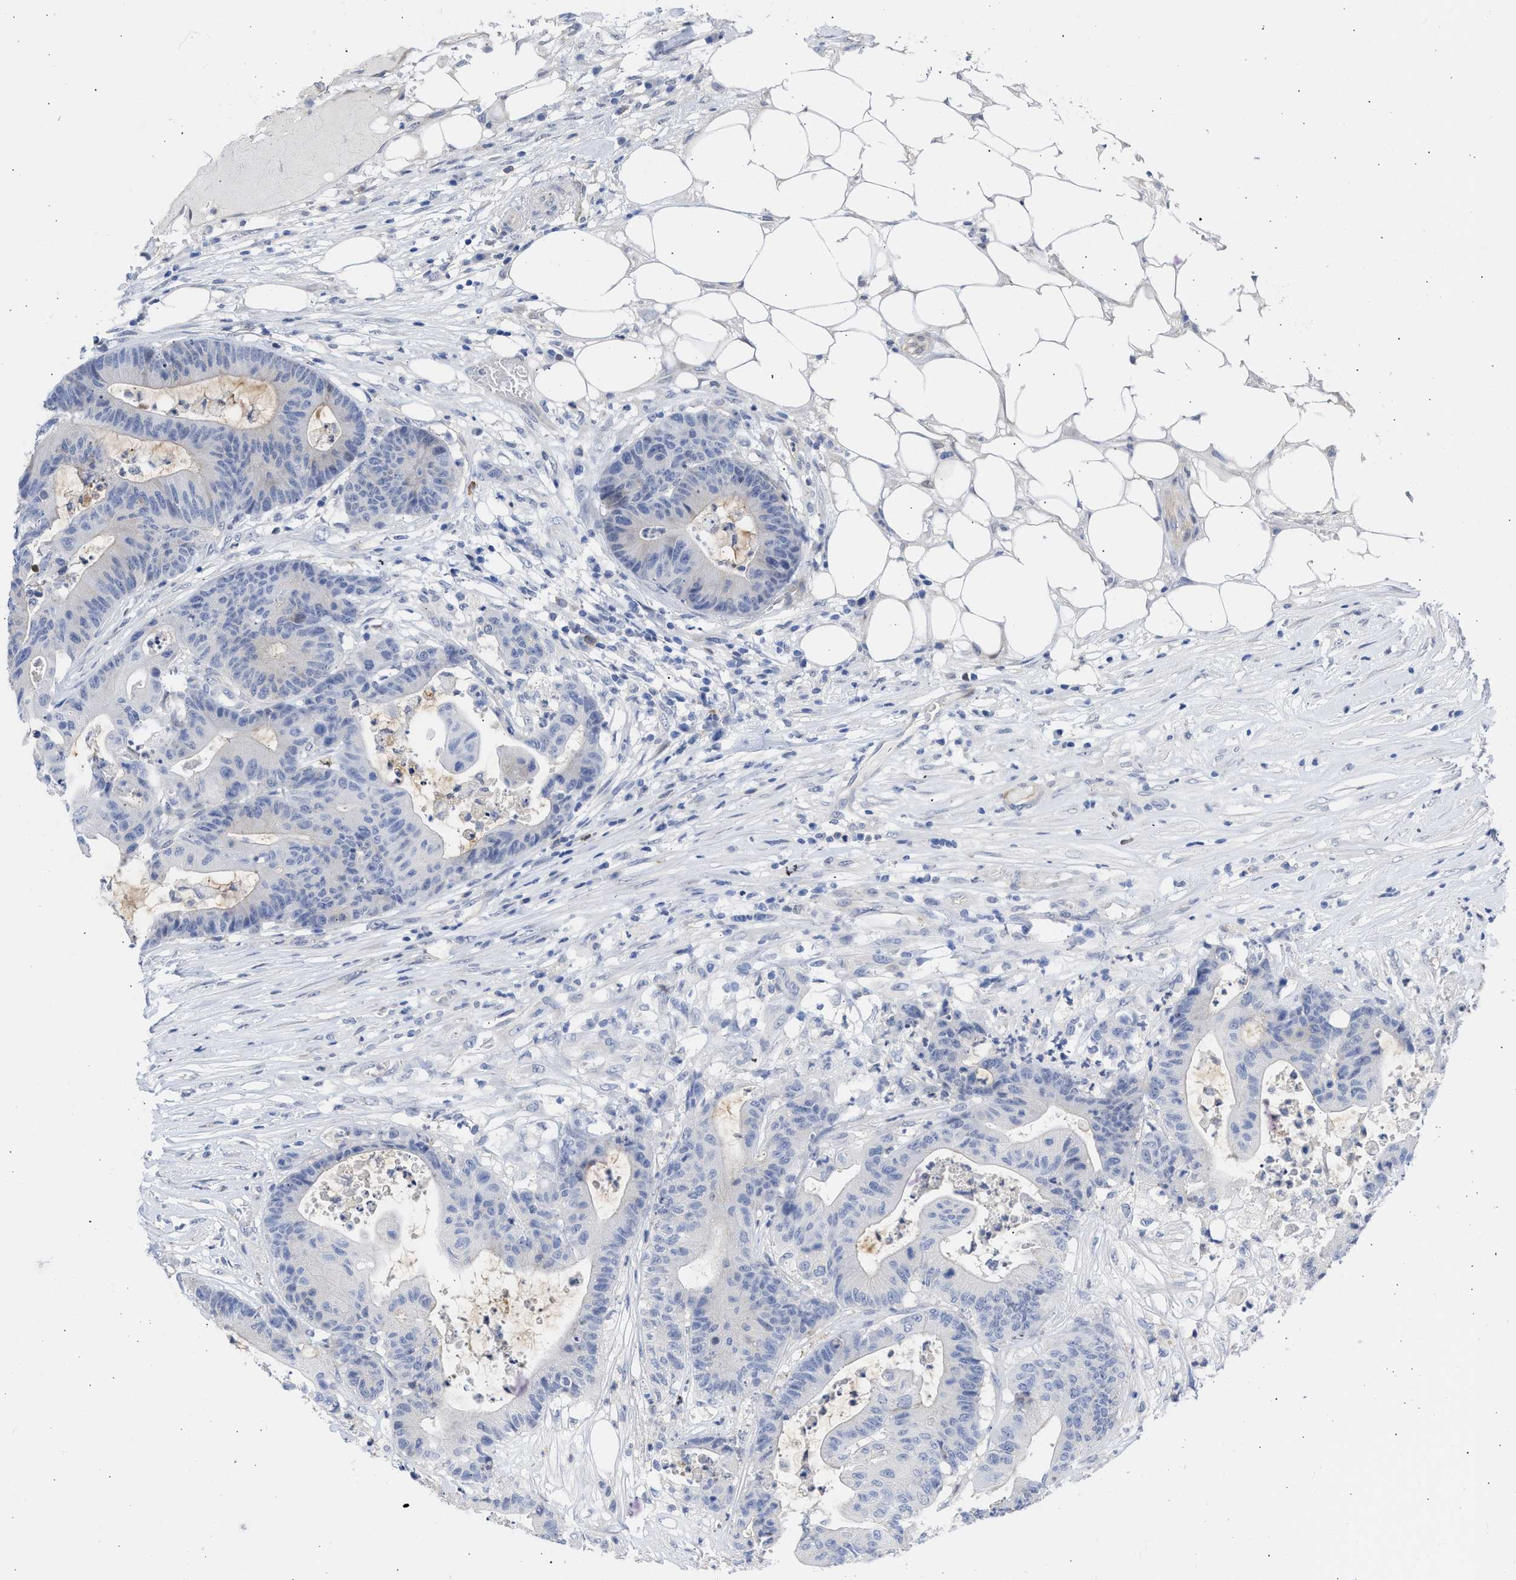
{"staining": {"intensity": "negative", "quantity": "none", "location": "none"}, "tissue": "colorectal cancer", "cell_type": "Tumor cells", "image_type": "cancer", "snomed": [{"axis": "morphology", "description": "Adenocarcinoma, NOS"}, {"axis": "topography", "description": "Colon"}], "caption": "A photomicrograph of human colorectal adenocarcinoma is negative for staining in tumor cells.", "gene": "THRA", "patient": {"sex": "female", "age": 84}}